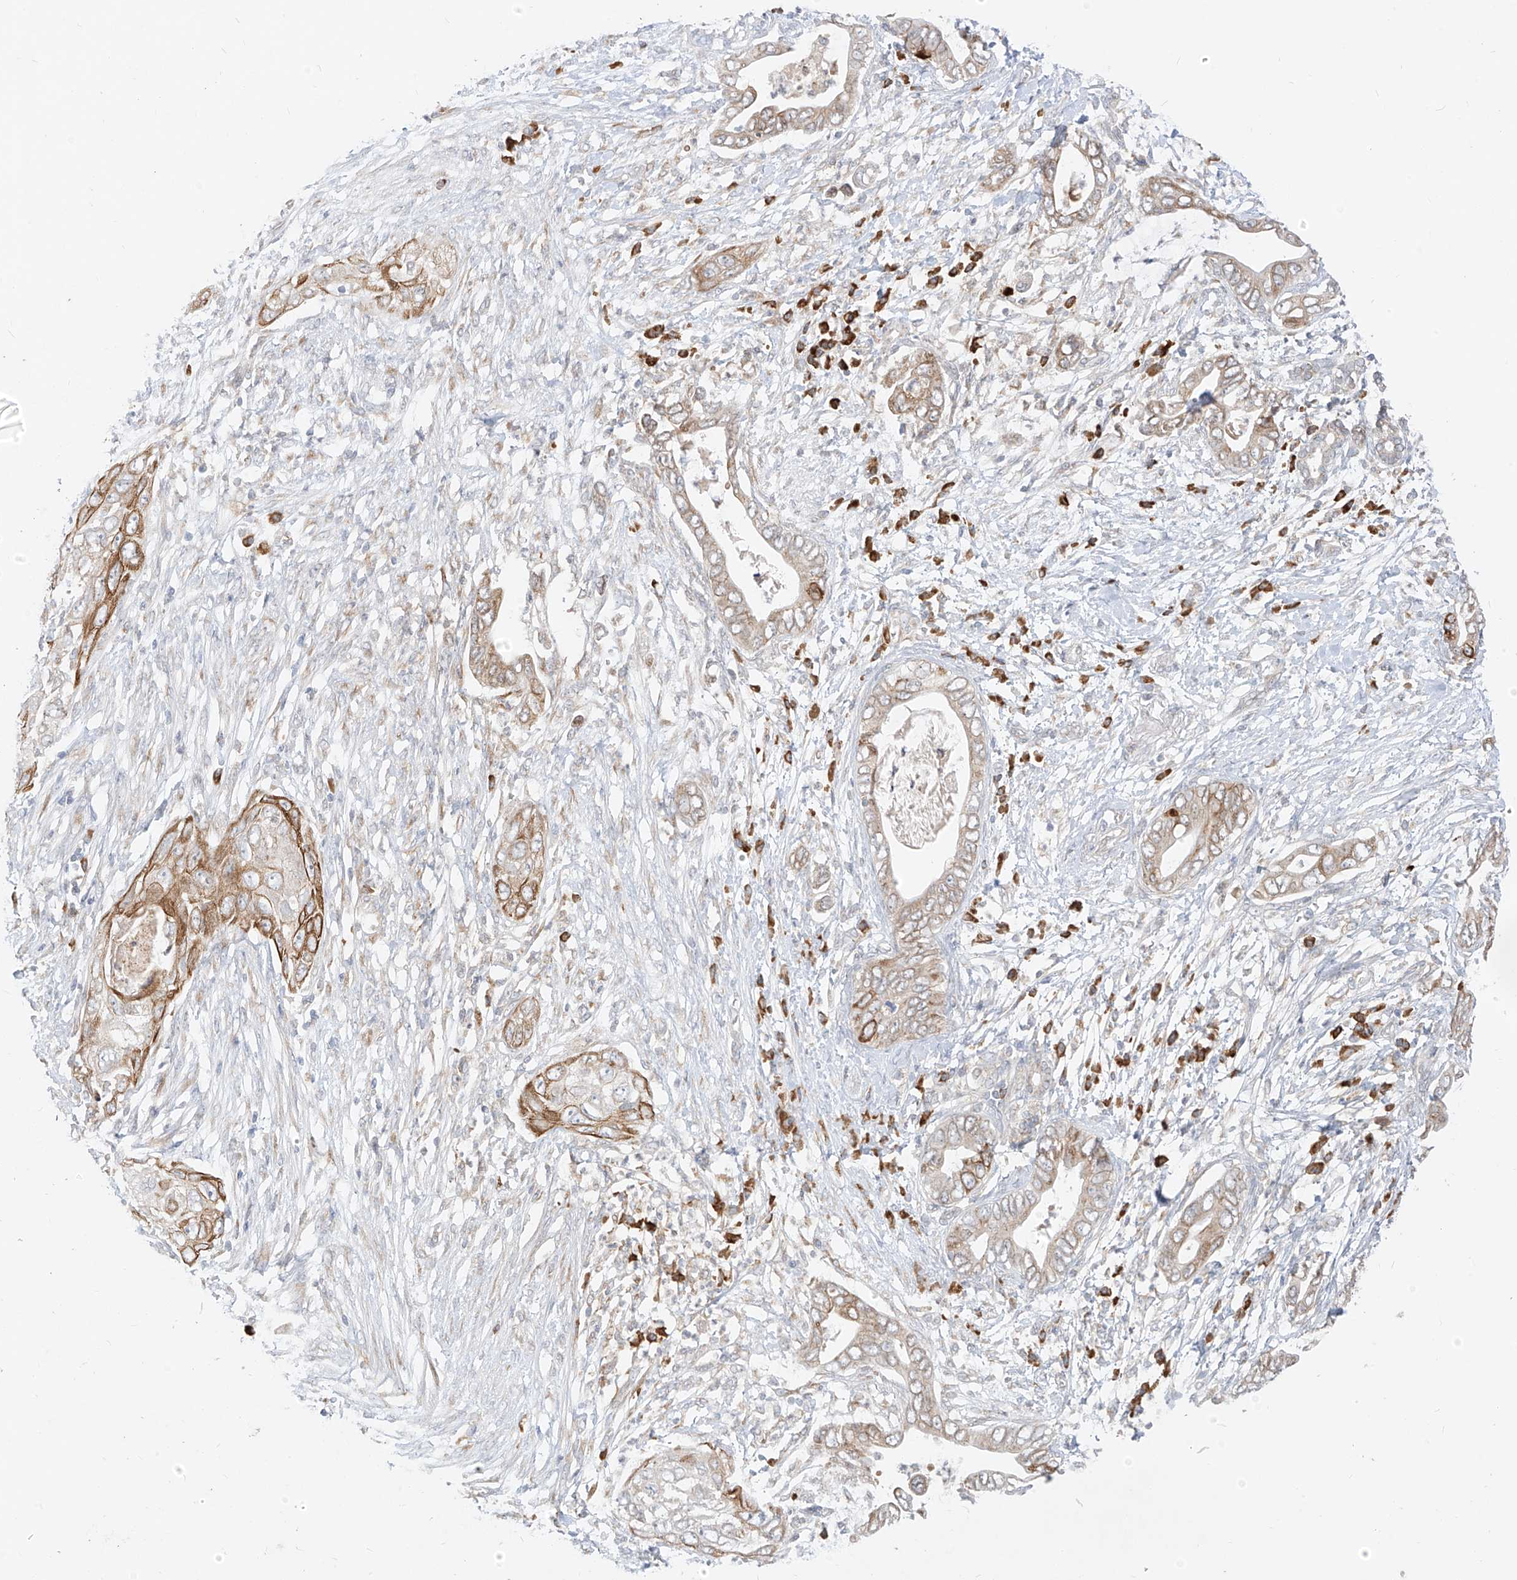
{"staining": {"intensity": "moderate", "quantity": "25%-75%", "location": "cytoplasmic/membranous"}, "tissue": "pancreatic cancer", "cell_type": "Tumor cells", "image_type": "cancer", "snomed": [{"axis": "morphology", "description": "Adenocarcinoma, NOS"}, {"axis": "topography", "description": "Pancreas"}], "caption": "Adenocarcinoma (pancreatic) stained with a brown dye shows moderate cytoplasmic/membranous positive expression in approximately 25%-75% of tumor cells.", "gene": "STT3A", "patient": {"sex": "male", "age": 75}}